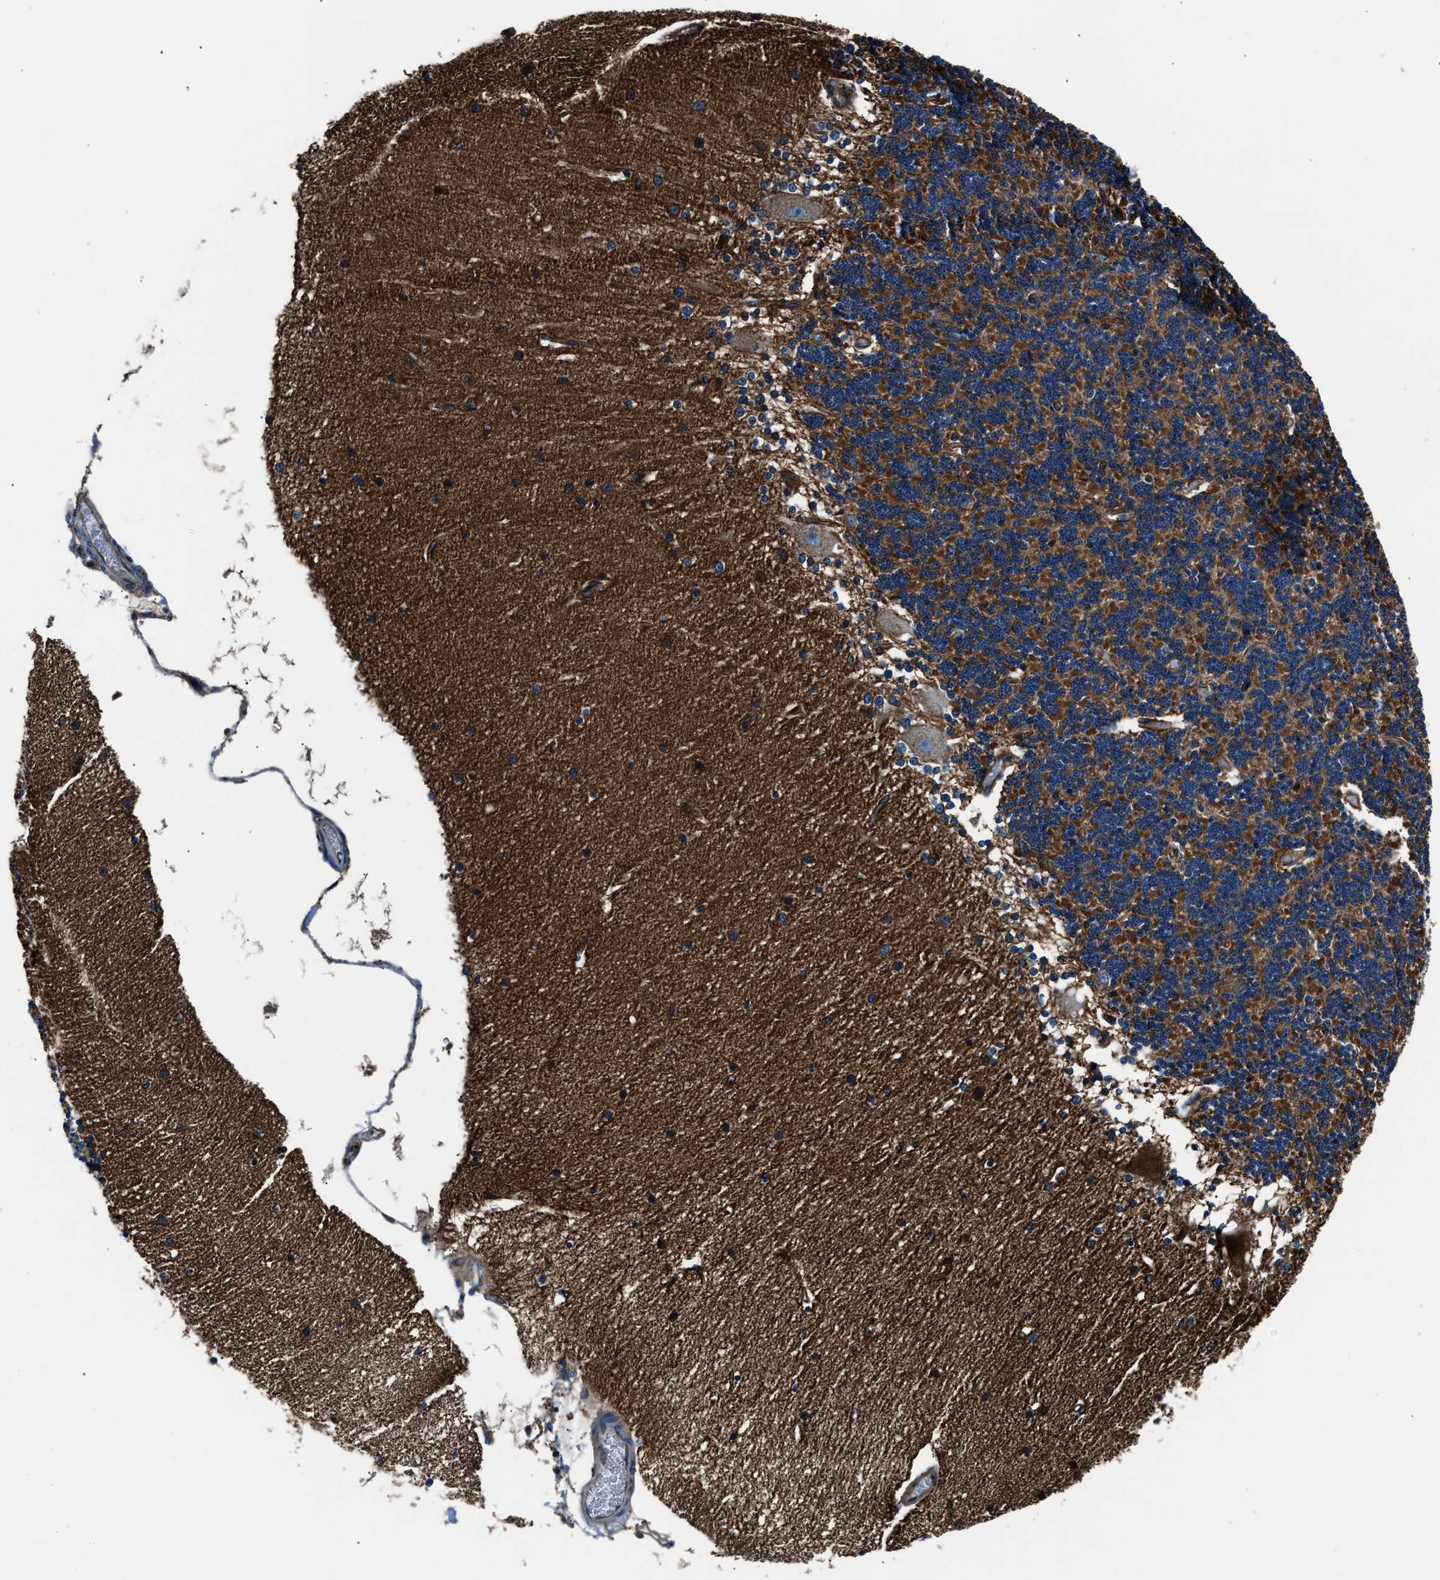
{"staining": {"intensity": "moderate", "quantity": ">75%", "location": "cytoplasmic/membranous"}, "tissue": "cerebellum", "cell_type": "Cells in granular layer", "image_type": "normal", "snomed": [{"axis": "morphology", "description": "Normal tissue, NOS"}, {"axis": "topography", "description": "Cerebellum"}], "caption": "Immunohistochemistry staining of benign cerebellum, which demonstrates medium levels of moderate cytoplasmic/membranous staining in about >75% of cells in granular layer indicating moderate cytoplasmic/membranous protein staining. The staining was performed using DAB (3,3'-diaminobenzidine) (brown) for protein detection and nuclei were counterstained in hematoxylin (blue).", "gene": "ENSG00000281039", "patient": {"sex": "female", "age": 54}}